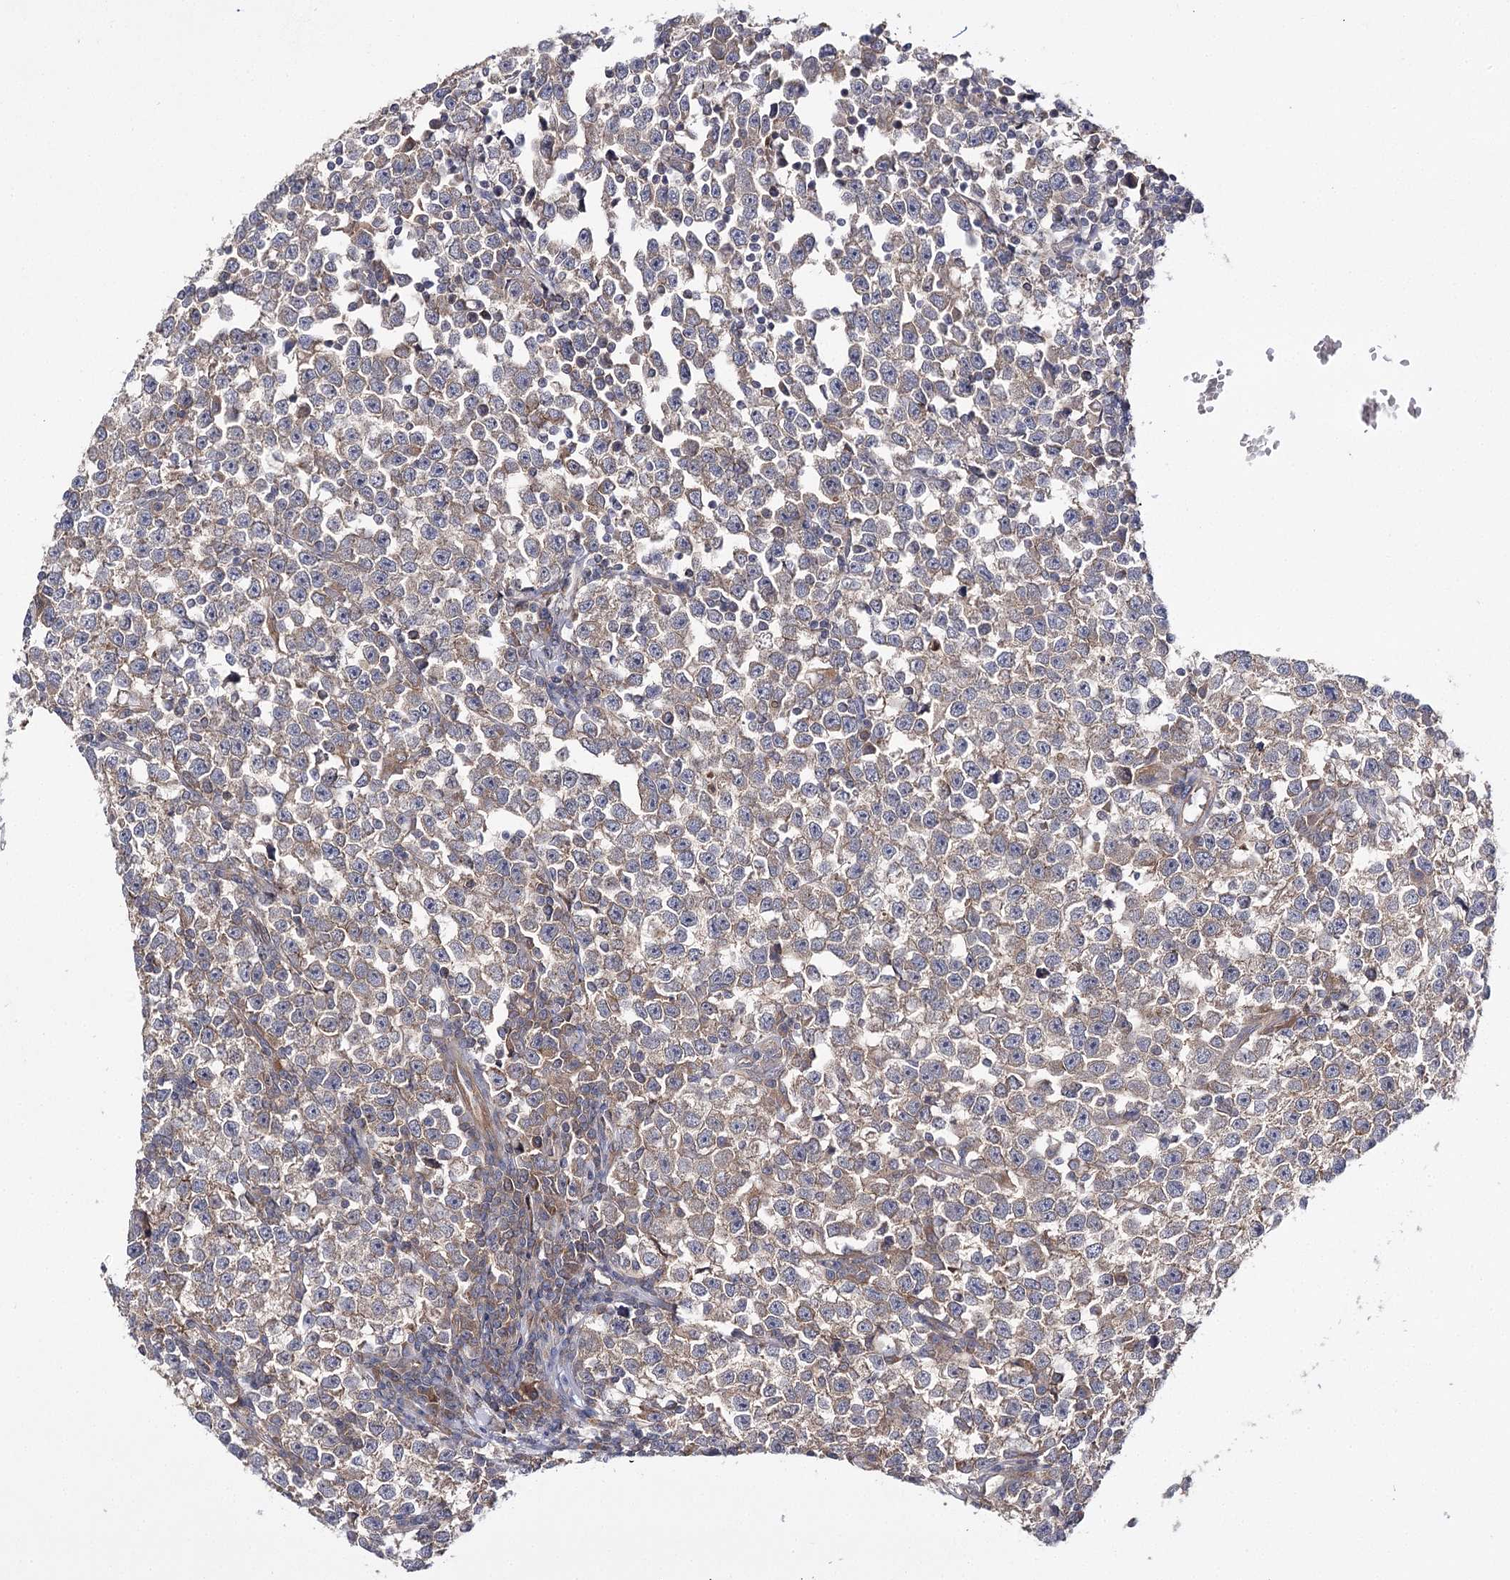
{"staining": {"intensity": "weak", "quantity": ">75%", "location": "cytoplasmic/membranous"}, "tissue": "testis cancer", "cell_type": "Tumor cells", "image_type": "cancer", "snomed": [{"axis": "morphology", "description": "Normal tissue, NOS"}, {"axis": "morphology", "description": "Seminoma, NOS"}, {"axis": "topography", "description": "Testis"}], "caption": "Immunohistochemistry (IHC) (DAB (3,3'-diaminobenzidine)) staining of human testis cancer (seminoma) demonstrates weak cytoplasmic/membranous protein staining in about >75% of tumor cells.", "gene": "BCR", "patient": {"sex": "male", "age": 43}}